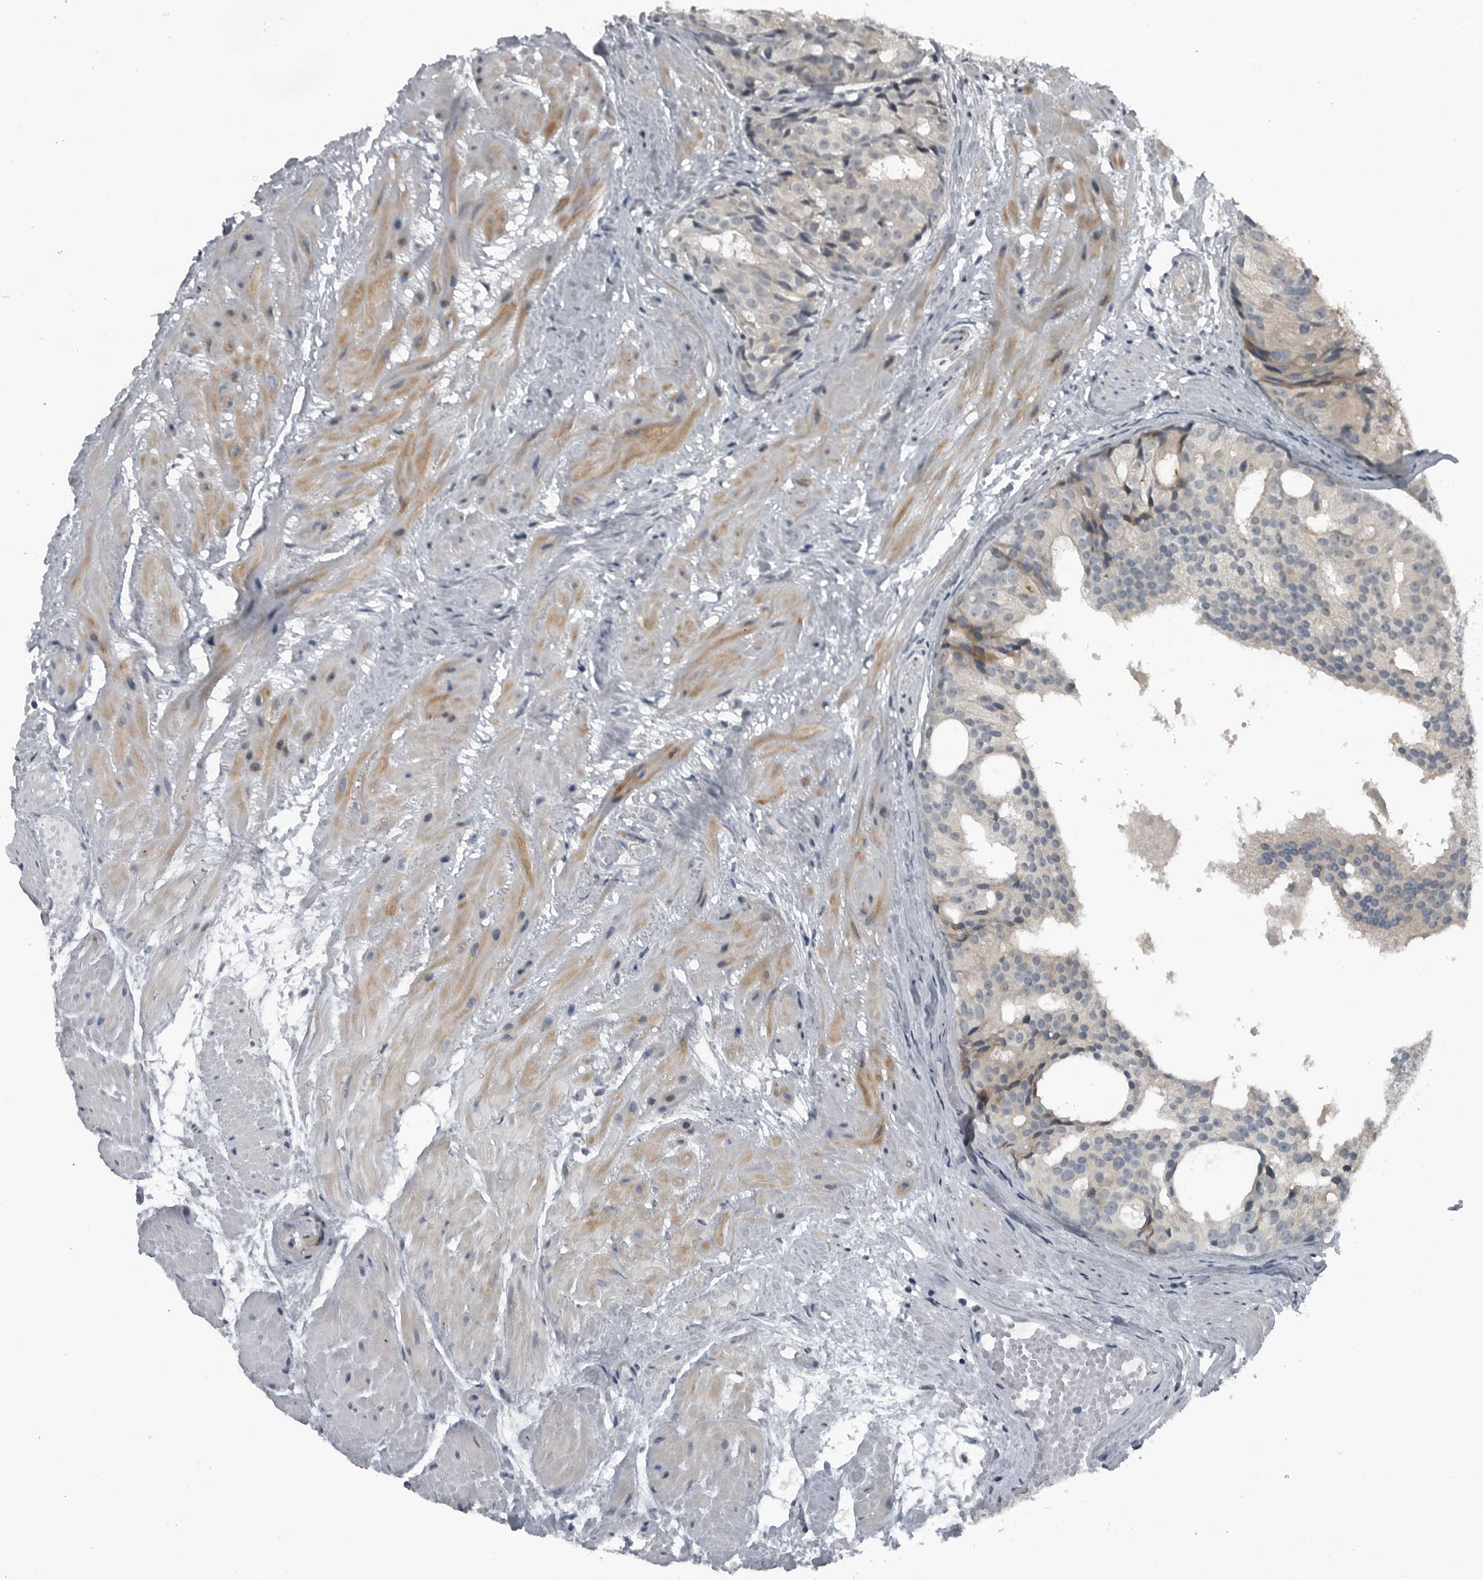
{"staining": {"intensity": "negative", "quantity": "none", "location": "none"}, "tissue": "prostate cancer", "cell_type": "Tumor cells", "image_type": "cancer", "snomed": [{"axis": "morphology", "description": "Adenocarcinoma, Low grade"}, {"axis": "topography", "description": "Prostate"}], "caption": "Prostate cancer (adenocarcinoma (low-grade)) was stained to show a protein in brown. There is no significant staining in tumor cells.", "gene": "DNAAF11", "patient": {"sex": "male", "age": 88}}